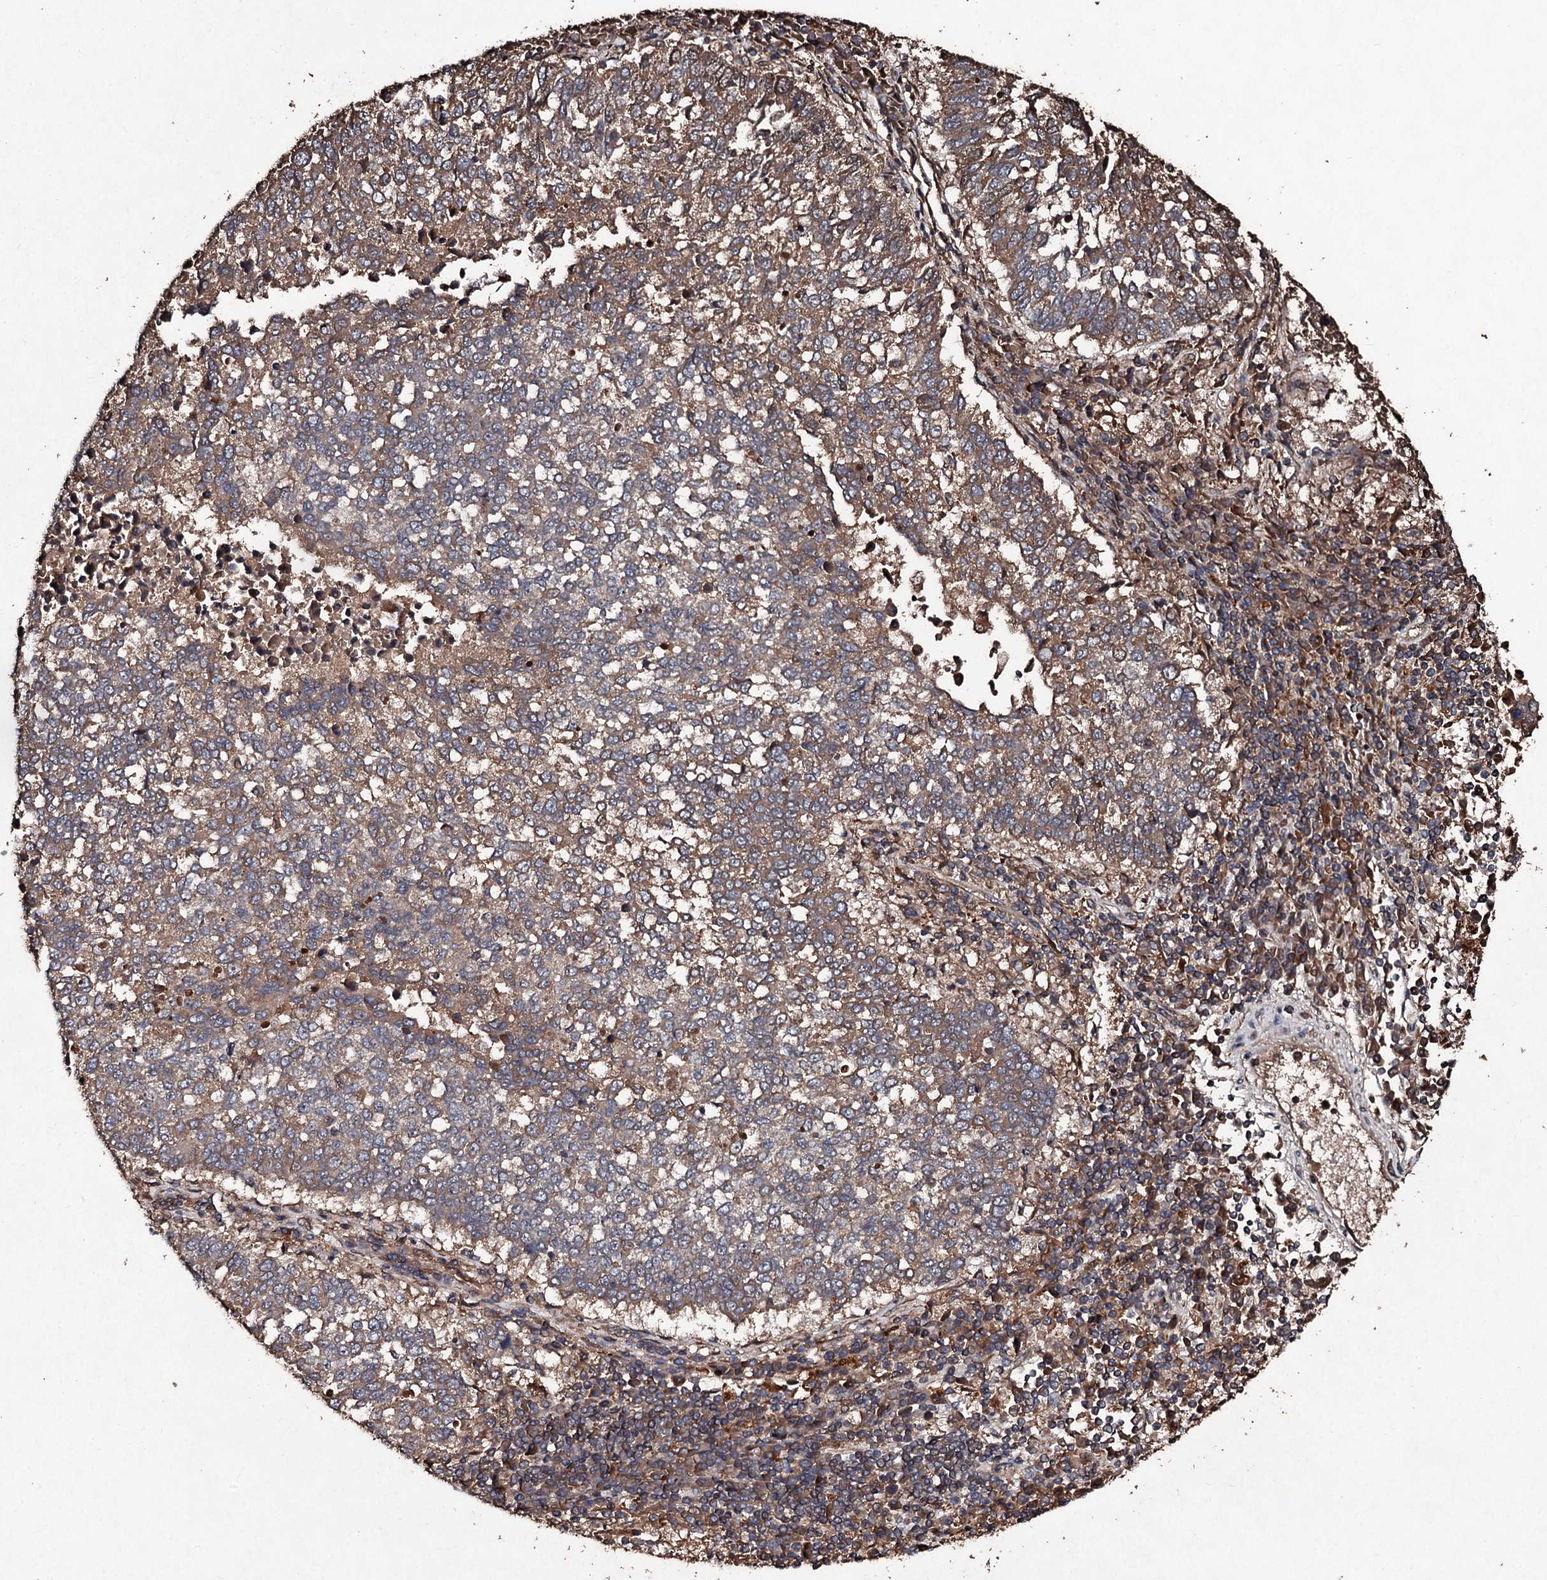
{"staining": {"intensity": "moderate", "quantity": ">75%", "location": "cytoplasmic/membranous"}, "tissue": "lung cancer", "cell_type": "Tumor cells", "image_type": "cancer", "snomed": [{"axis": "morphology", "description": "Squamous cell carcinoma, NOS"}, {"axis": "topography", "description": "Lung"}], "caption": "Squamous cell carcinoma (lung) was stained to show a protein in brown. There is medium levels of moderate cytoplasmic/membranous staining in approximately >75% of tumor cells.", "gene": "KERA", "patient": {"sex": "male", "age": 73}}